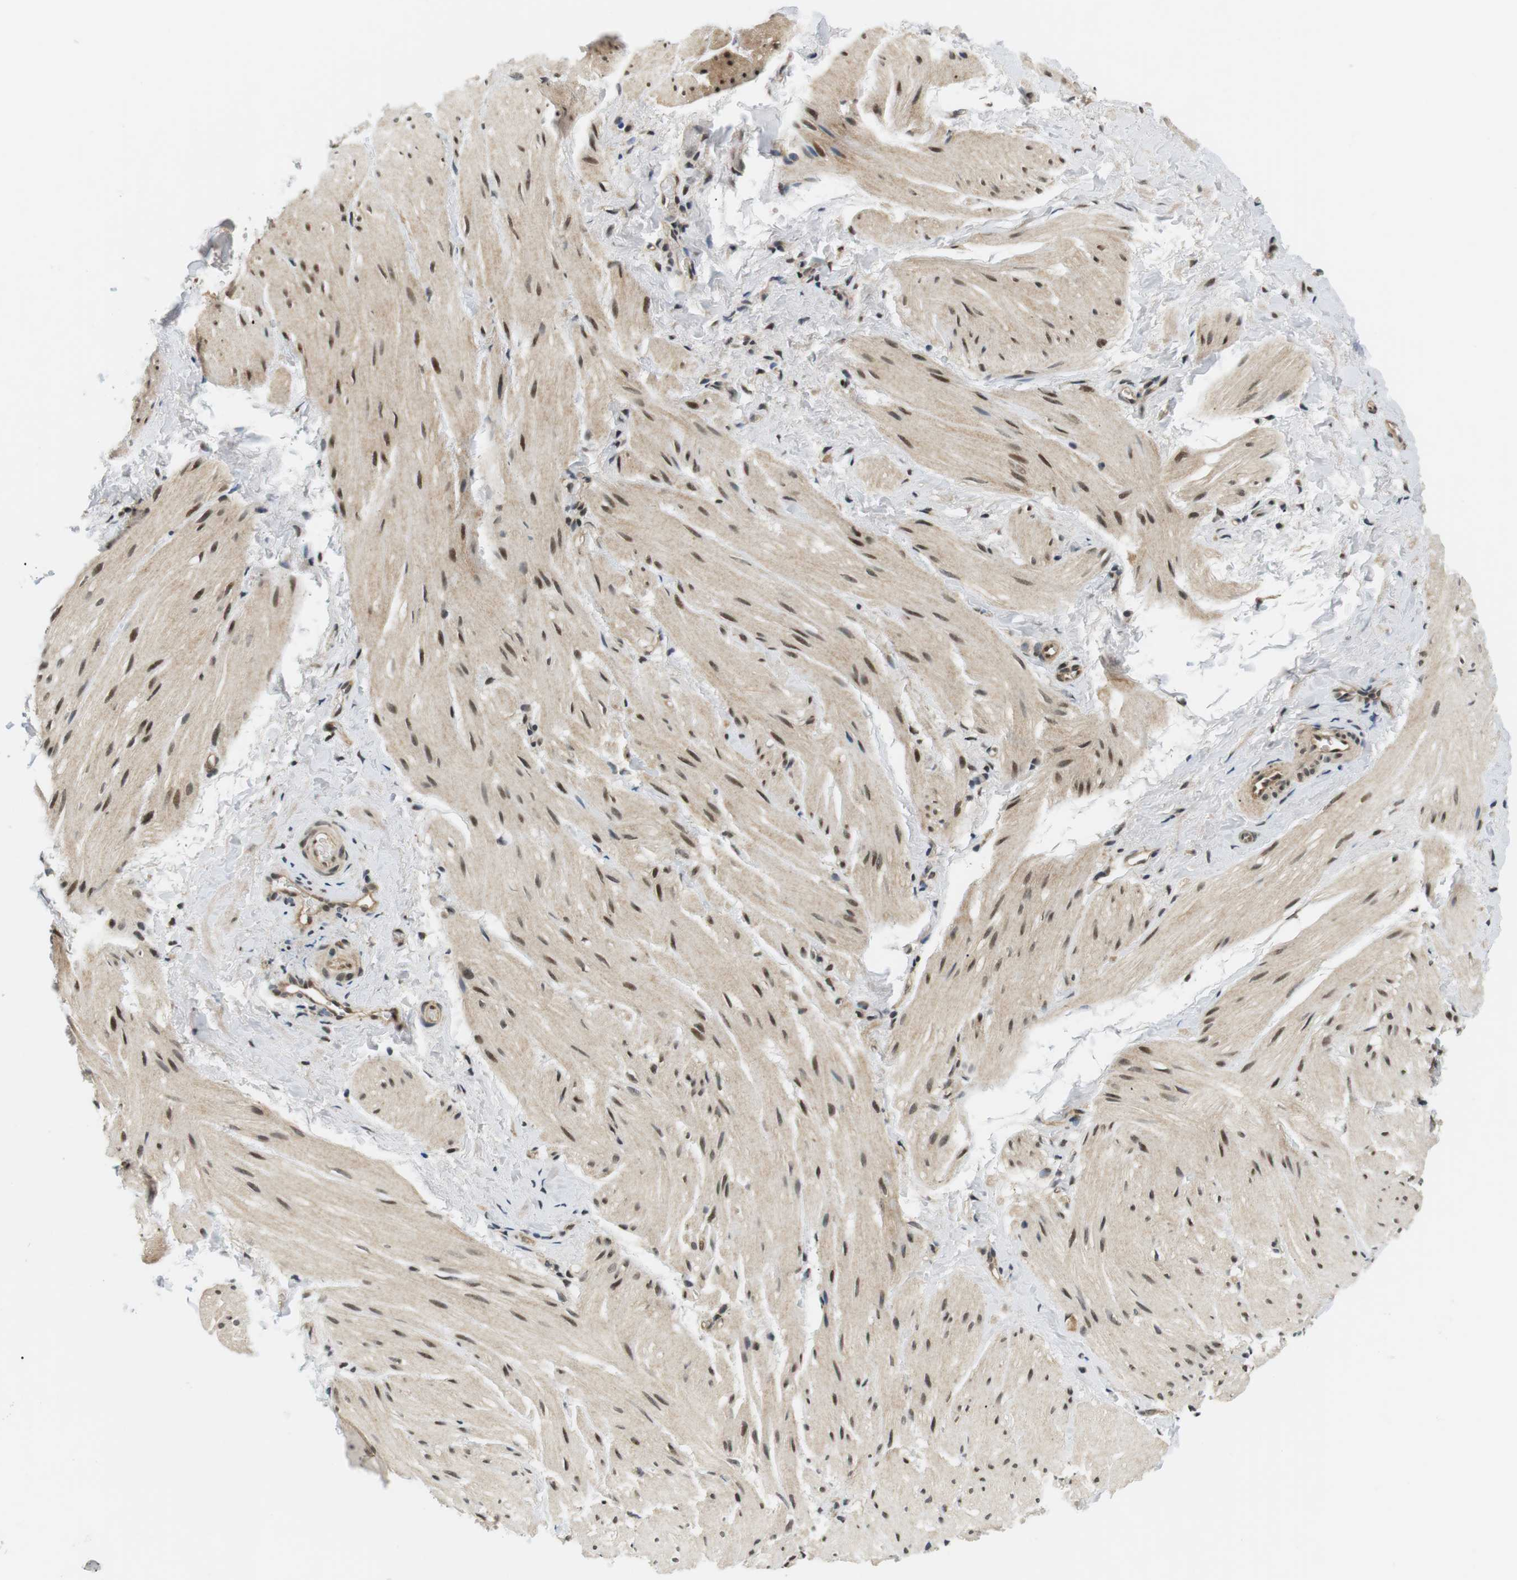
{"staining": {"intensity": "moderate", "quantity": "25%-75%", "location": "cytoplasmic/membranous,nuclear"}, "tissue": "smooth muscle", "cell_type": "Smooth muscle cells", "image_type": "normal", "snomed": [{"axis": "morphology", "description": "Normal tissue, NOS"}, {"axis": "topography", "description": "Smooth muscle"}], "caption": "Brown immunohistochemical staining in normal smooth muscle displays moderate cytoplasmic/membranous,nuclear staining in approximately 25%-75% of smooth muscle cells. (DAB IHC, brown staining for protein, blue staining for nuclei).", "gene": "CSNK2B", "patient": {"sex": "male", "age": 16}}